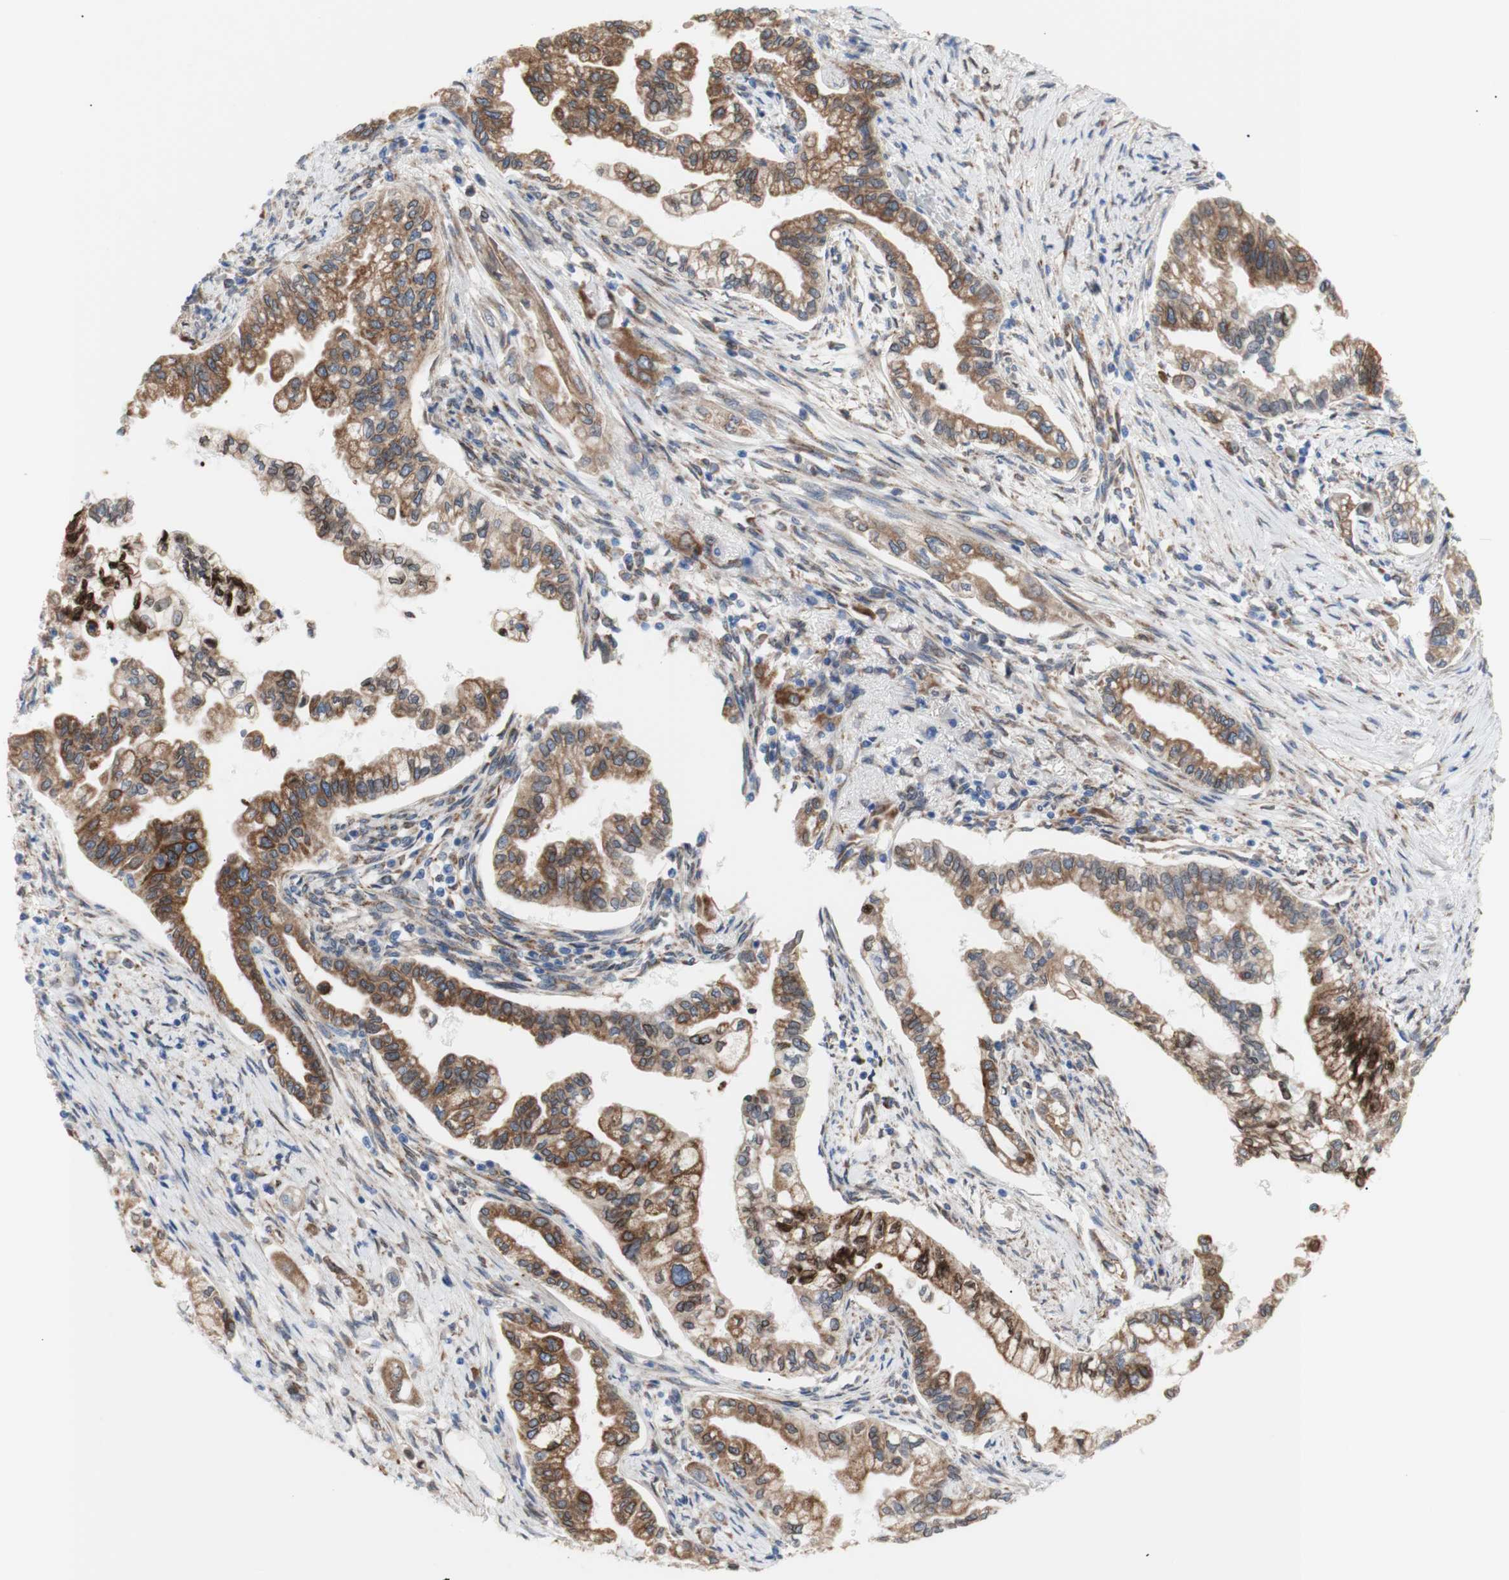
{"staining": {"intensity": "moderate", "quantity": ">75%", "location": "cytoplasmic/membranous"}, "tissue": "pancreatic cancer", "cell_type": "Tumor cells", "image_type": "cancer", "snomed": [{"axis": "morphology", "description": "Normal tissue, NOS"}, {"axis": "topography", "description": "Pancreas"}], "caption": "Immunohistochemical staining of pancreatic cancer displays medium levels of moderate cytoplasmic/membranous protein expression in about >75% of tumor cells.", "gene": "ERLIN1", "patient": {"sex": "male", "age": 42}}